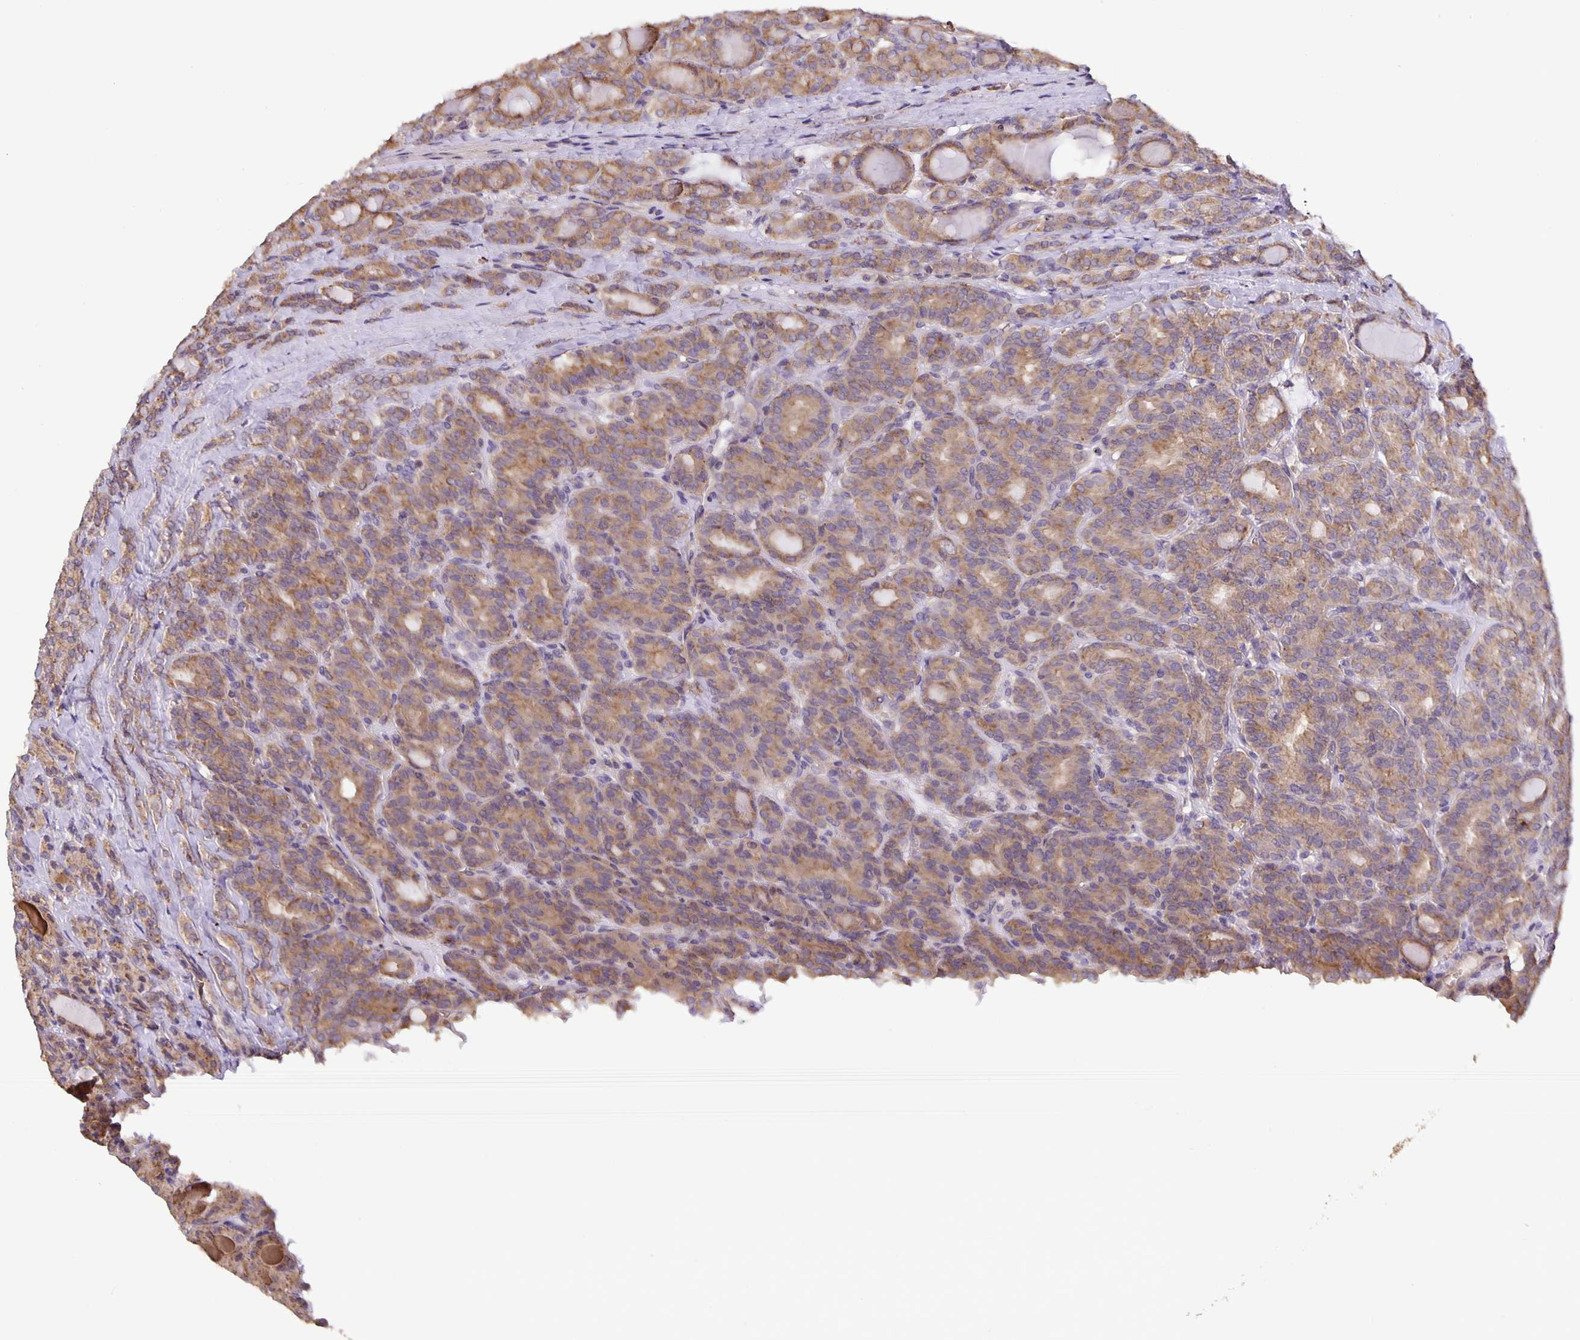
{"staining": {"intensity": "moderate", "quantity": ">75%", "location": "cytoplasmic/membranous"}, "tissue": "thyroid cancer", "cell_type": "Tumor cells", "image_type": "cancer", "snomed": [{"axis": "morphology", "description": "Normal tissue, NOS"}, {"axis": "morphology", "description": "Follicular adenoma carcinoma, NOS"}, {"axis": "topography", "description": "Thyroid gland"}], "caption": "Immunohistochemical staining of thyroid cancer (follicular adenoma carcinoma) shows medium levels of moderate cytoplasmic/membranous protein expression in about >75% of tumor cells.", "gene": "TMEM71", "patient": {"sex": "female", "age": 31}}